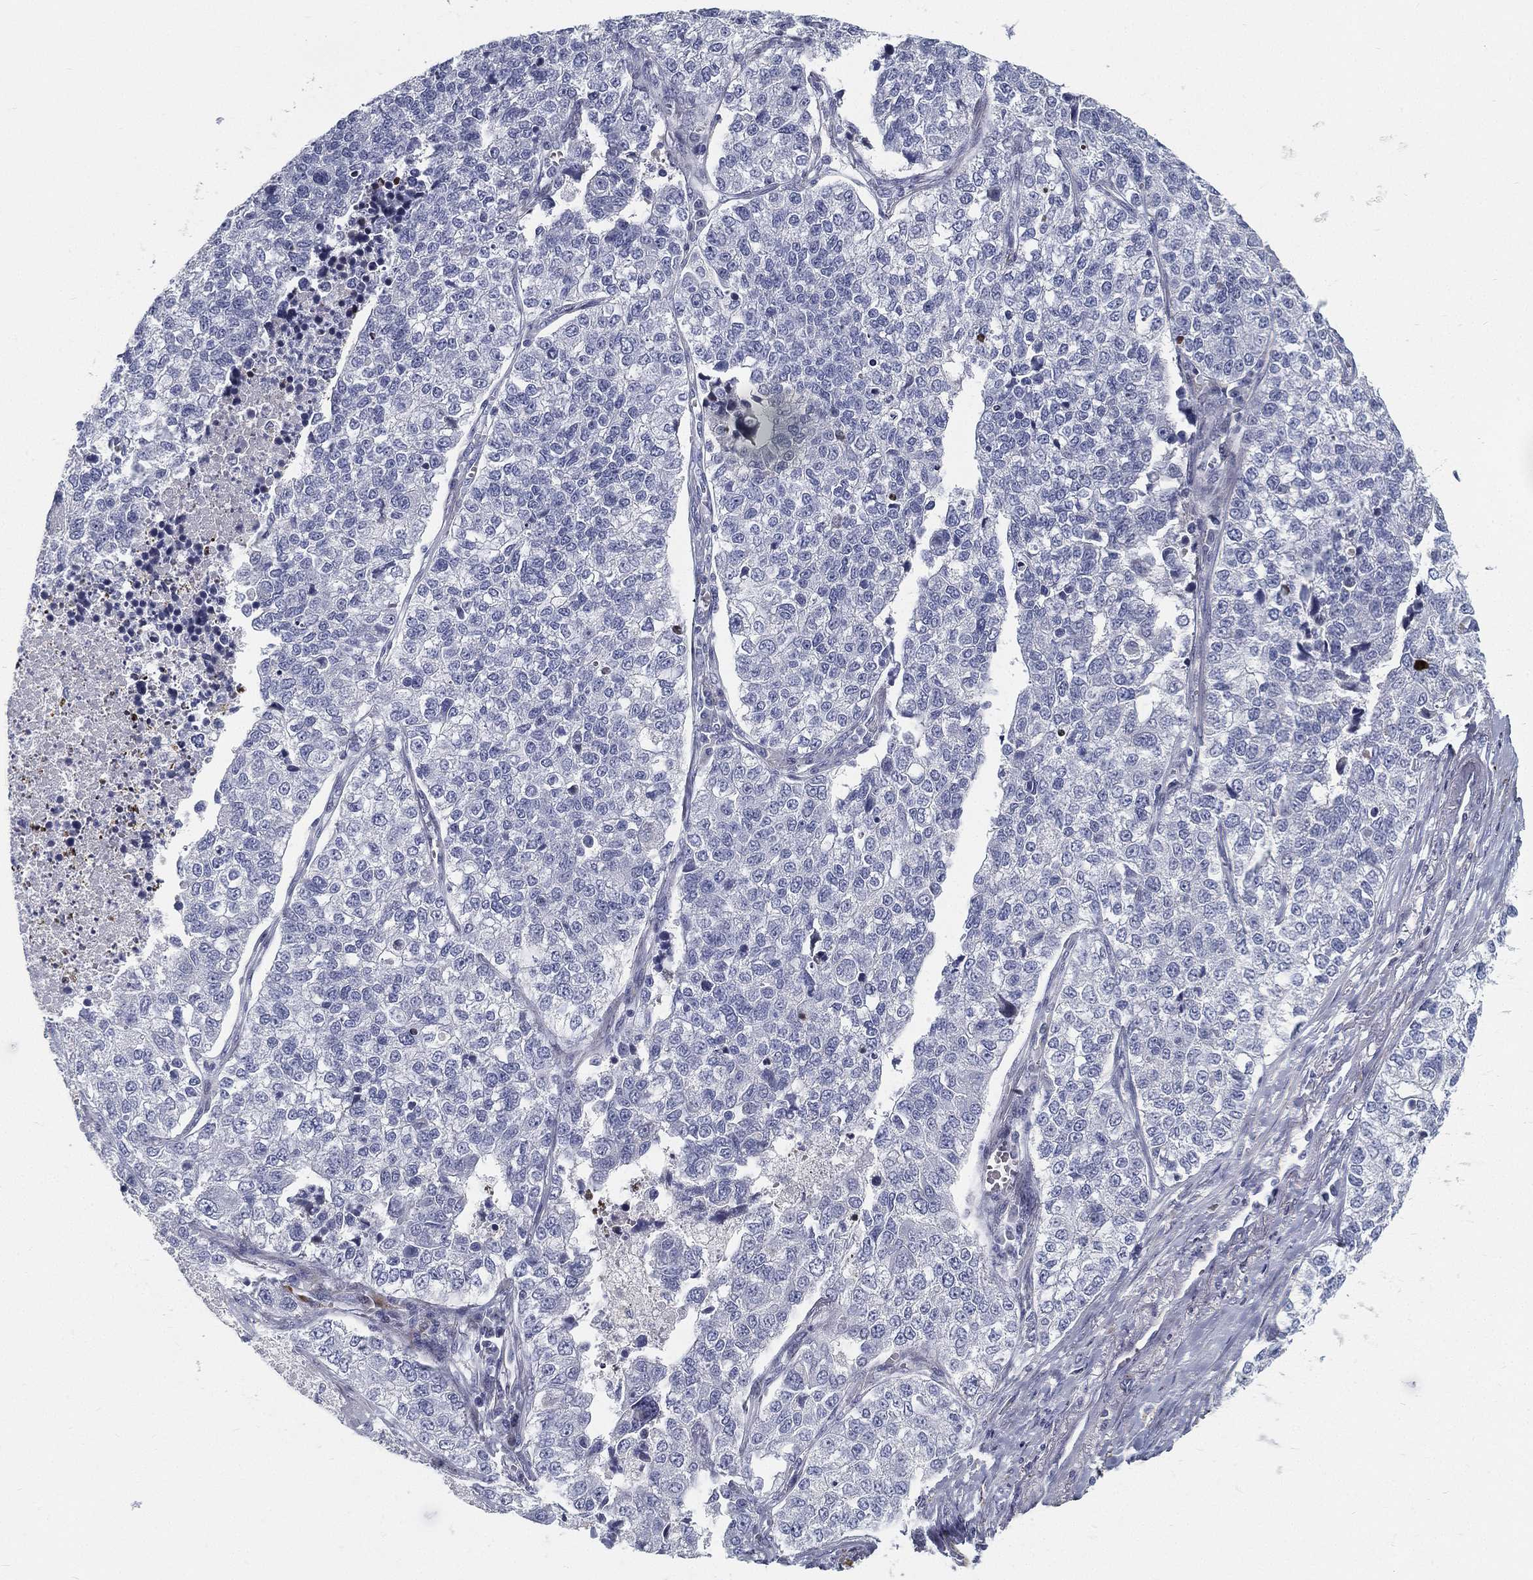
{"staining": {"intensity": "negative", "quantity": "none", "location": "none"}, "tissue": "lung cancer", "cell_type": "Tumor cells", "image_type": "cancer", "snomed": [{"axis": "morphology", "description": "Adenocarcinoma, NOS"}, {"axis": "topography", "description": "Lung"}], "caption": "The immunohistochemistry (IHC) image has no significant expression in tumor cells of lung adenocarcinoma tissue.", "gene": "SPPL2C", "patient": {"sex": "male", "age": 49}}